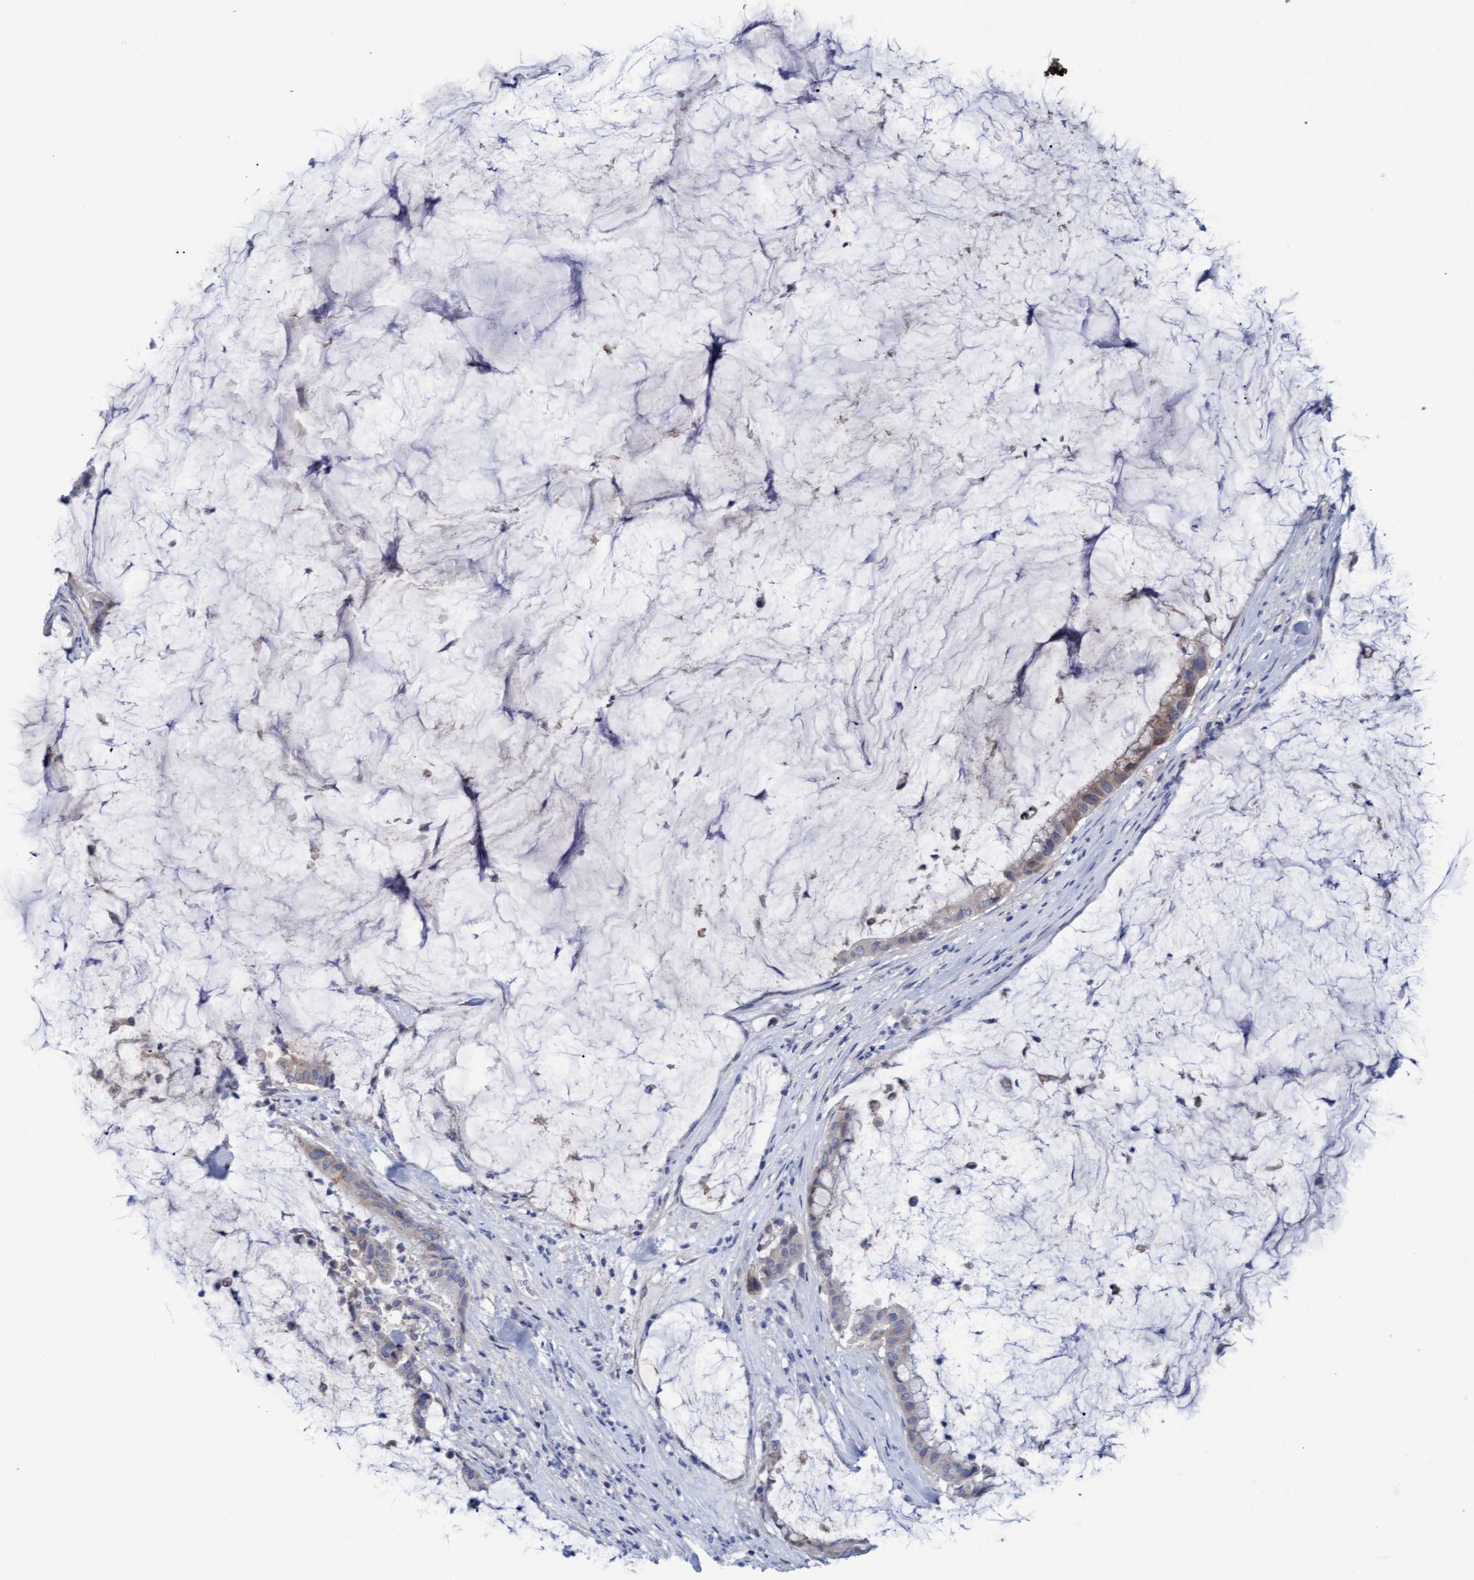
{"staining": {"intensity": "weak", "quantity": "<25%", "location": "cytoplasmic/membranous"}, "tissue": "pancreatic cancer", "cell_type": "Tumor cells", "image_type": "cancer", "snomed": [{"axis": "morphology", "description": "Adenocarcinoma, NOS"}, {"axis": "topography", "description": "Pancreas"}], "caption": "Tumor cells show no significant positivity in pancreatic cancer. (DAB immunohistochemistry, high magnification).", "gene": "STXBP1", "patient": {"sex": "male", "age": 41}}